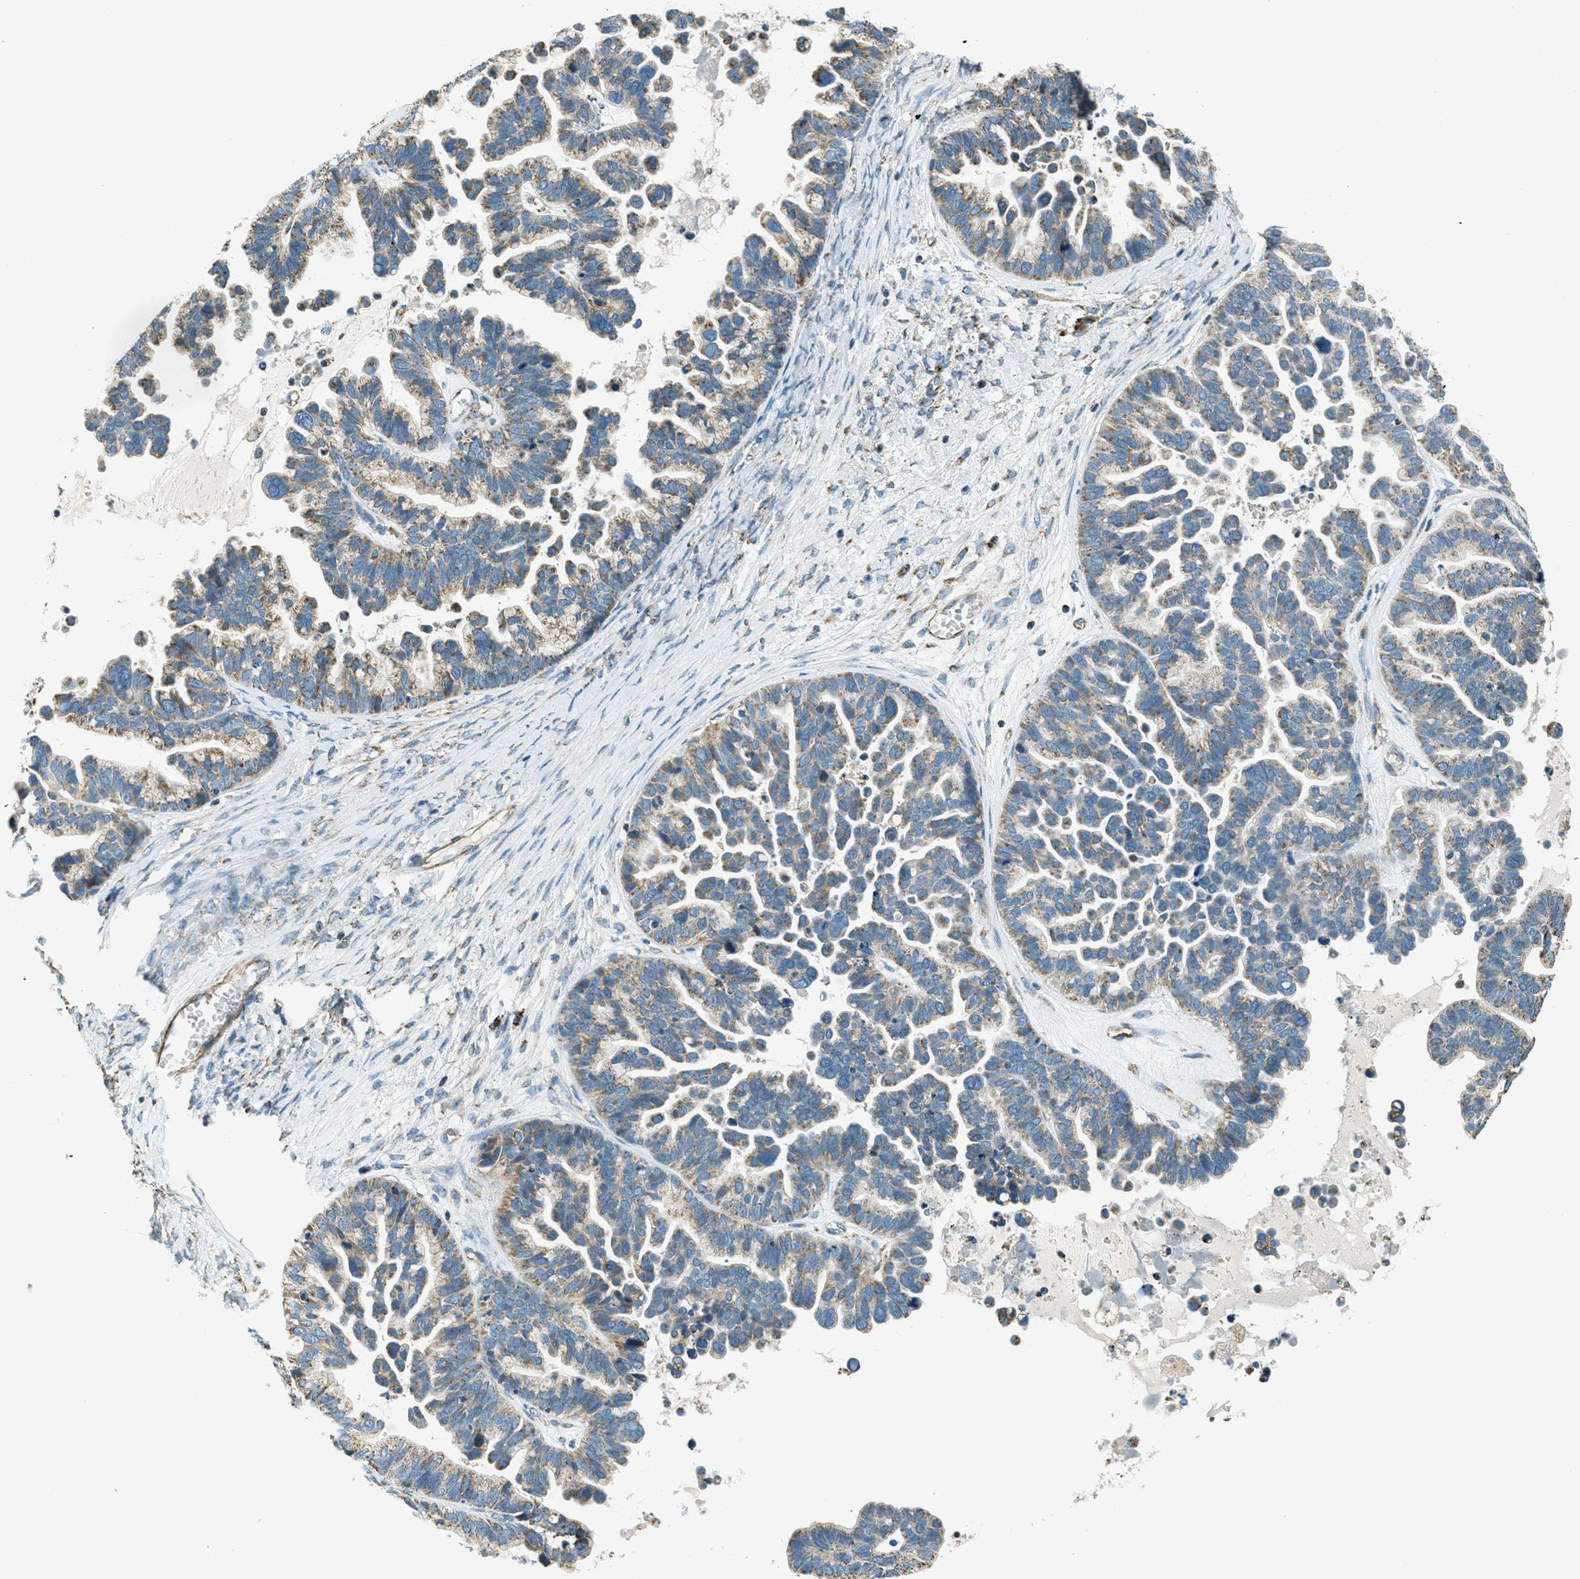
{"staining": {"intensity": "weak", "quantity": ">75%", "location": "cytoplasmic/membranous"}, "tissue": "ovarian cancer", "cell_type": "Tumor cells", "image_type": "cancer", "snomed": [{"axis": "morphology", "description": "Cystadenocarcinoma, serous, NOS"}, {"axis": "topography", "description": "Ovary"}], "caption": "Weak cytoplasmic/membranous staining for a protein is identified in about >75% of tumor cells of ovarian cancer (serous cystadenocarcinoma) using immunohistochemistry.", "gene": "CHST15", "patient": {"sex": "female", "age": 56}}